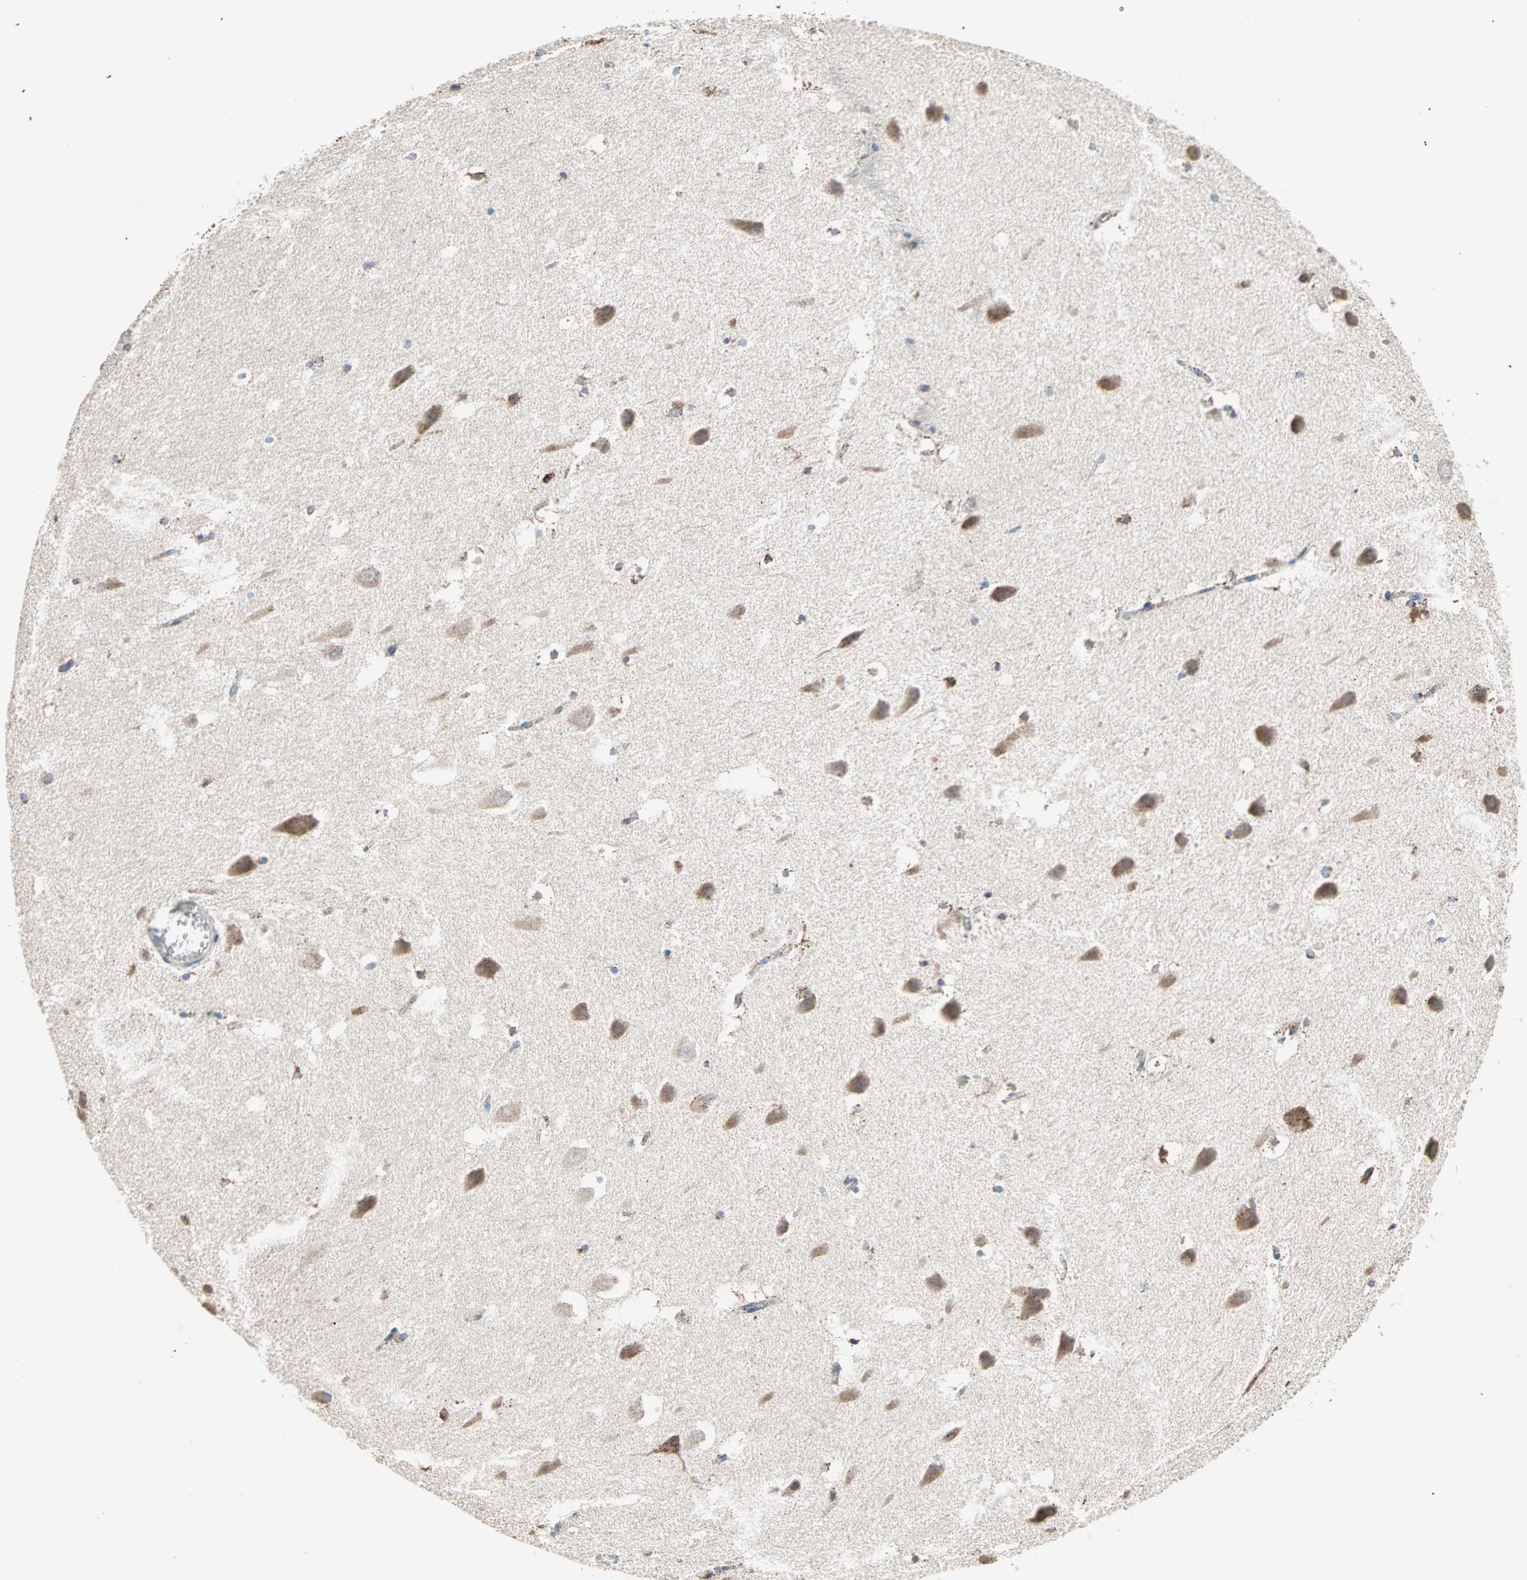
{"staining": {"intensity": "strong", "quantity": "<25%", "location": "cytoplasmic/membranous"}, "tissue": "hippocampus", "cell_type": "Glial cells", "image_type": "normal", "snomed": [{"axis": "morphology", "description": "Normal tissue, NOS"}, {"axis": "topography", "description": "Hippocampus"}], "caption": "High-magnification brightfield microscopy of benign hippocampus stained with DAB (brown) and counterstained with hematoxylin (blue). glial cells exhibit strong cytoplasmic/membranous staining is seen in approximately<25% of cells.", "gene": "TST", "patient": {"sex": "male", "age": 45}}